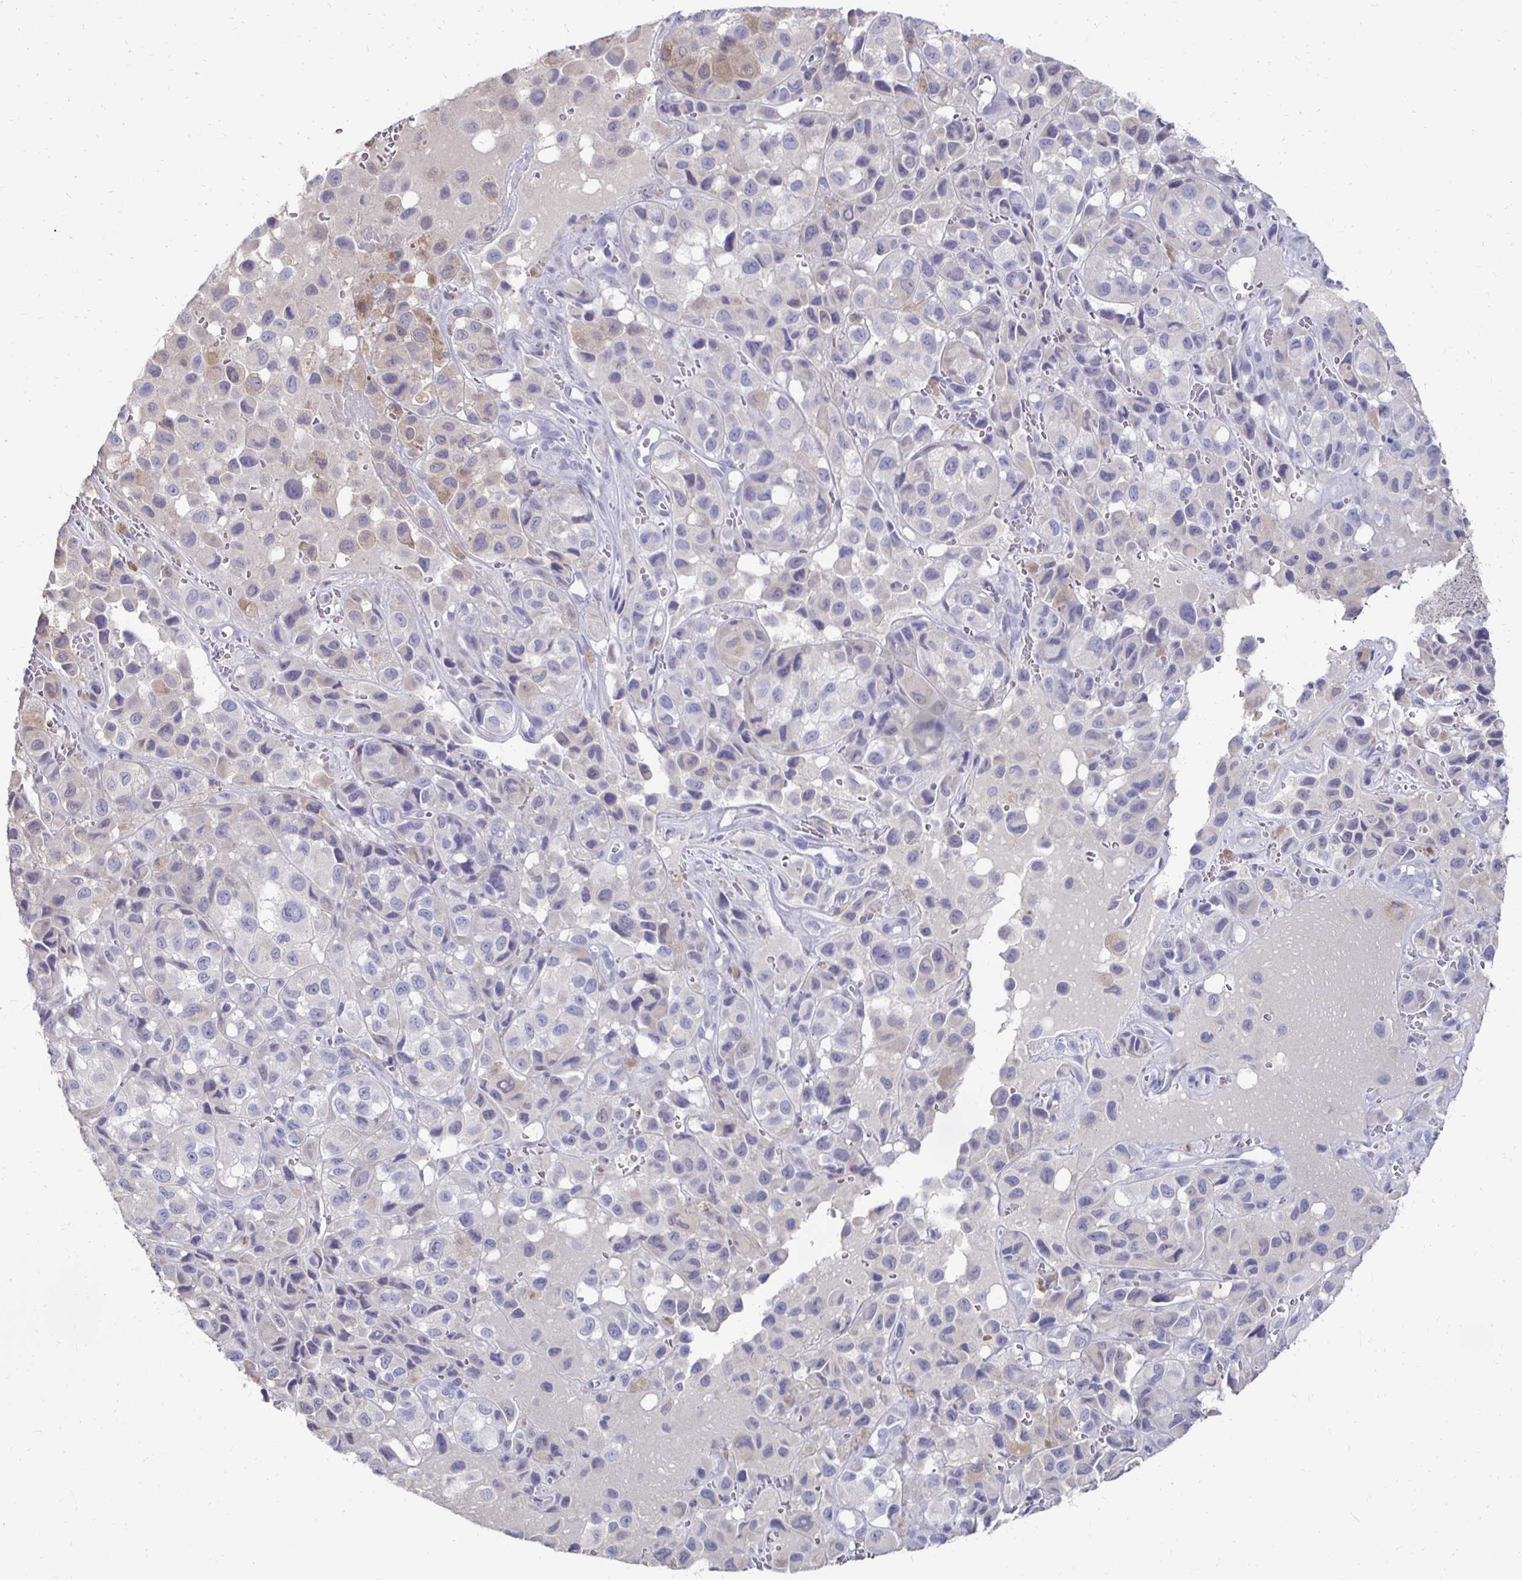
{"staining": {"intensity": "negative", "quantity": "none", "location": "none"}, "tissue": "melanoma", "cell_type": "Tumor cells", "image_type": "cancer", "snomed": [{"axis": "morphology", "description": "Malignant melanoma, NOS"}, {"axis": "topography", "description": "Skin"}], "caption": "High magnification brightfield microscopy of melanoma stained with DAB (3,3'-diaminobenzidine) (brown) and counterstained with hematoxylin (blue): tumor cells show no significant staining.", "gene": "SYCP3", "patient": {"sex": "male", "age": 93}}